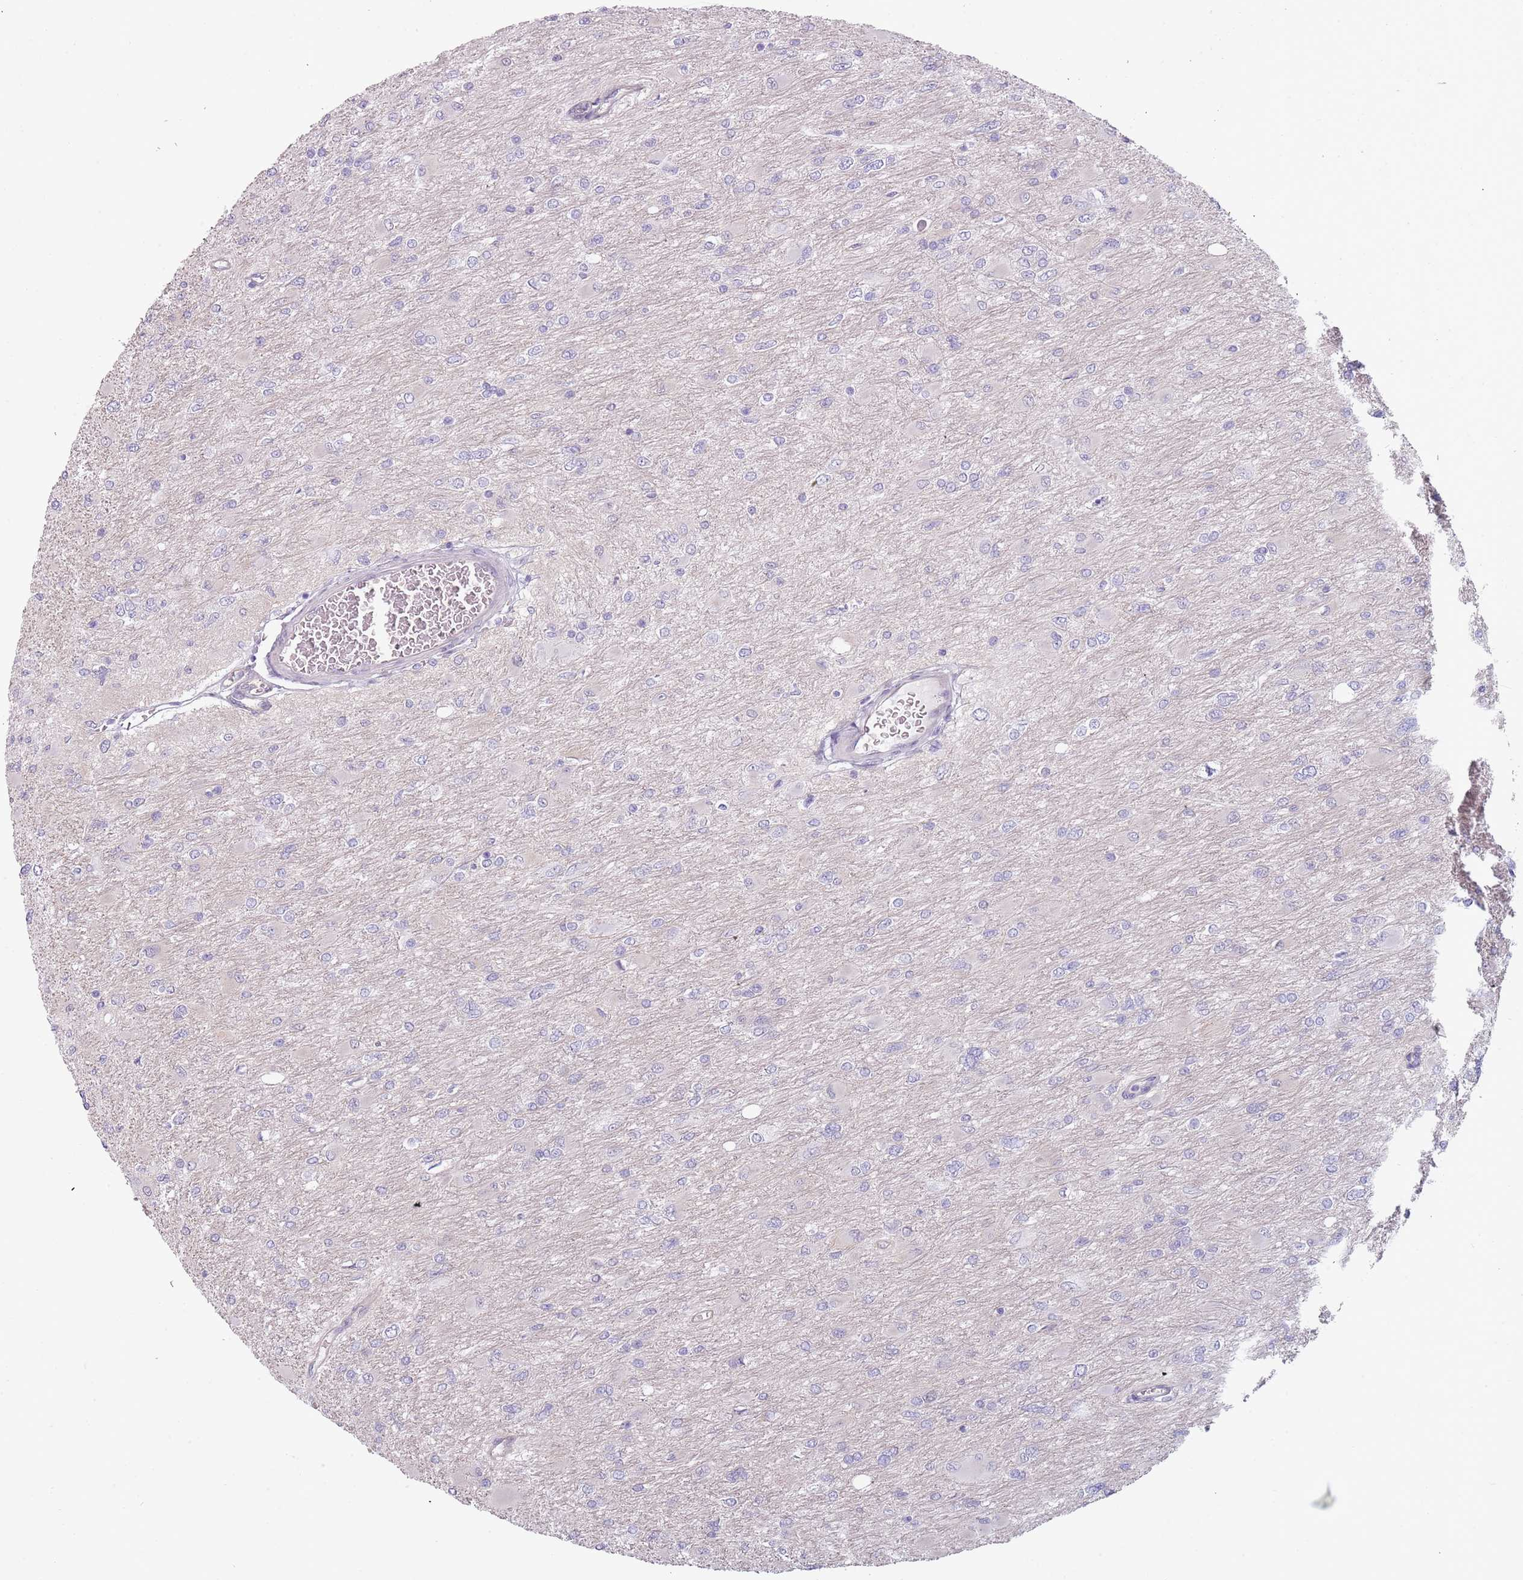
{"staining": {"intensity": "negative", "quantity": "none", "location": "none"}, "tissue": "glioma", "cell_type": "Tumor cells", "image_type": "cancer", "snomed": [{"axis": "morphology", "description": "Glioma, malignant, High grade"}, {"axis": "topography", "description": "Cerebral cortex"}], "caption": "A high-resolution histopathology image shows immunohistochemistry (IHC) staining of glioma, which demonstrates no significant positivity in tumor cells. The staining is performed using DAB brown chromogen with nuclei counter-stained in using hematoxylin.", "gene": "RFX2", "patient": {"sex": "female", "age": 36}}